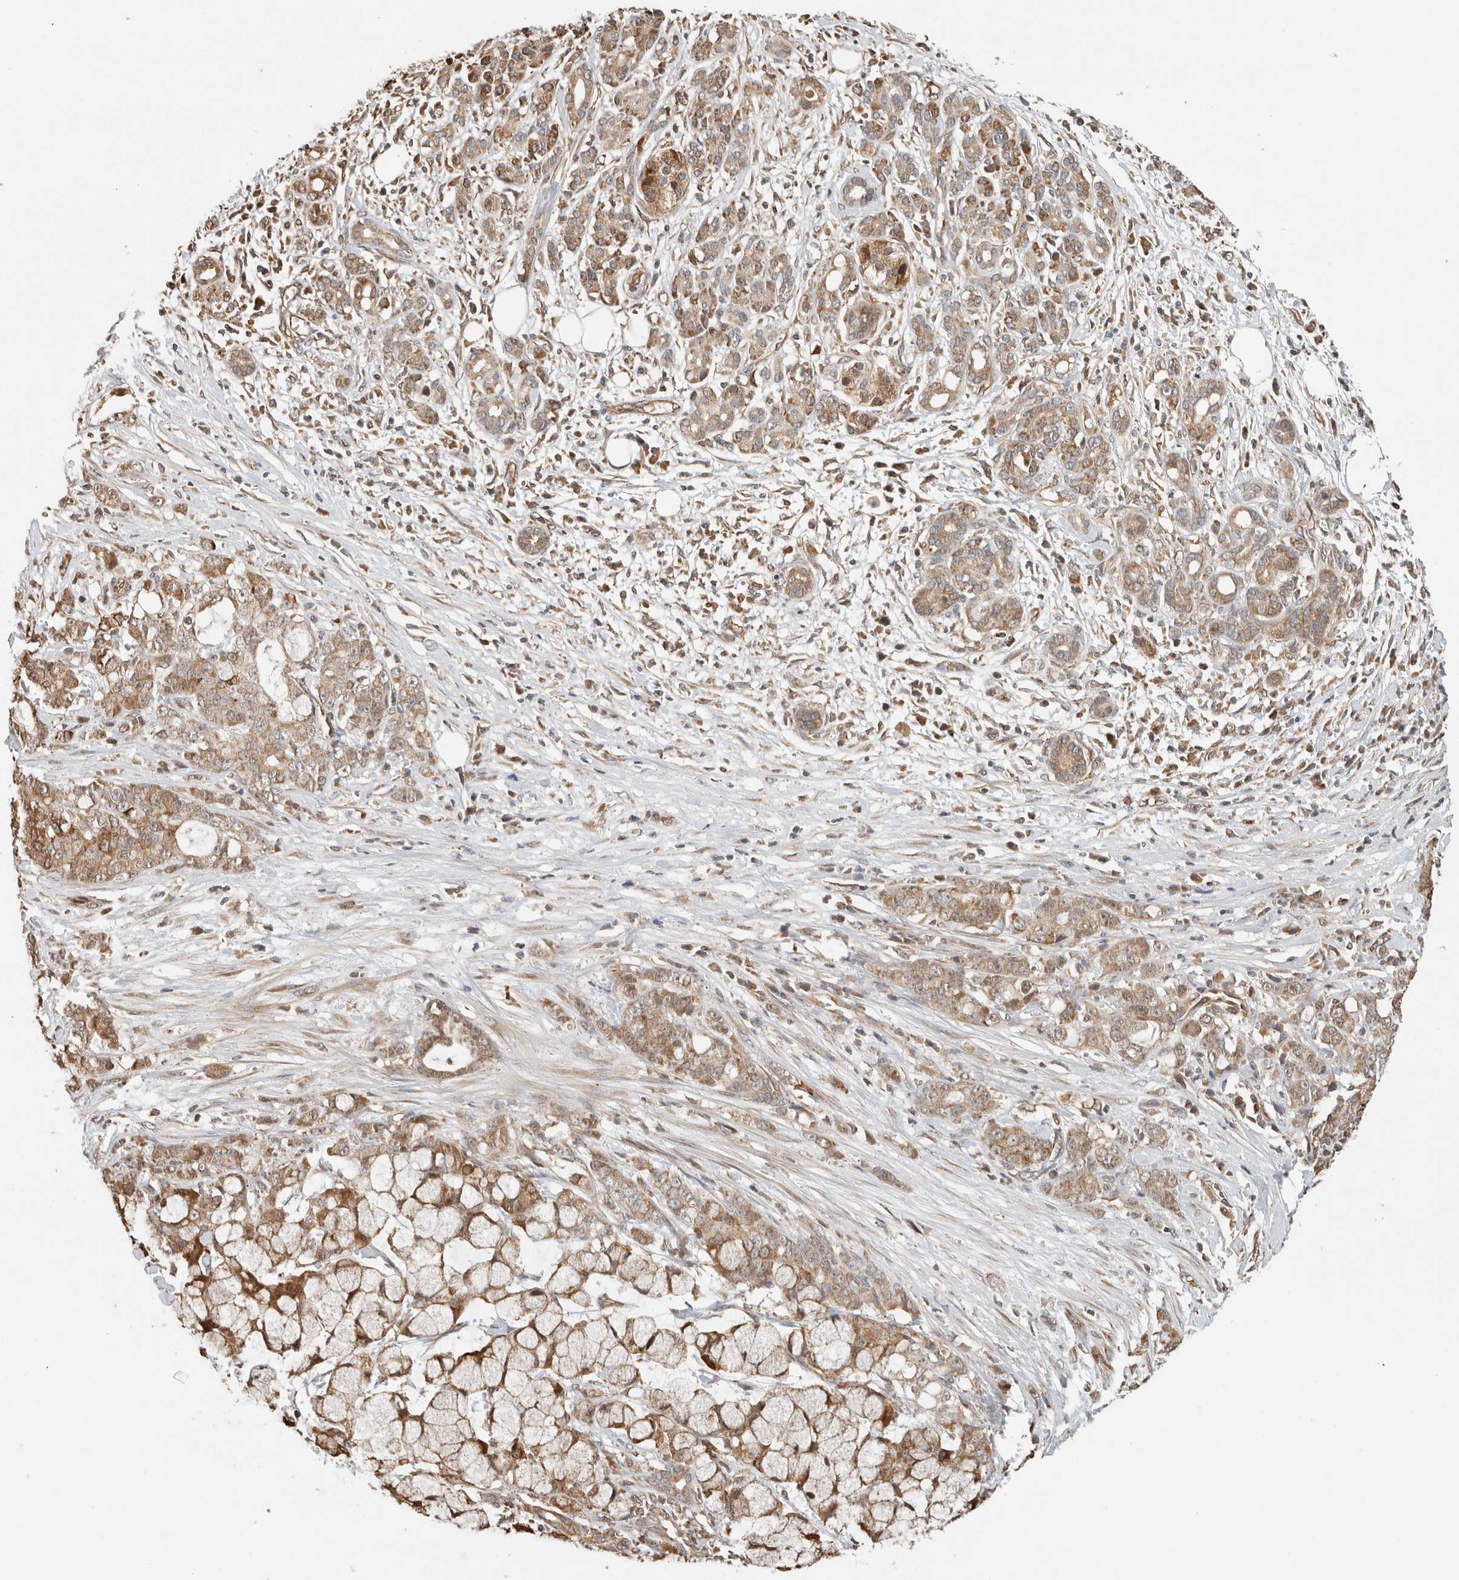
{"staining": {"intensity": "moderate", "quantity": ">75%", "location": "cytoplasmic/membranous"}, "tissue": "pancreatic cancer", "cell_type": "Tumor cells", "image_type": "cancer", "snomed": [{"axis": "morphology", "description": "Adenocarcinoma, NOS"}, {"axis": "topography", "description": "Pancreas"}], "caption": "Immunohistochemistry histopathology image of human pancreatic cancer (adenocarcinoma) stained for a protein (brown), which shows medium levels of moderate cytoplasmic/membranous positivity in about >75% of tumor cells.", "gene": "GINS4", "patient": {"sex": "female", "age": 73}}